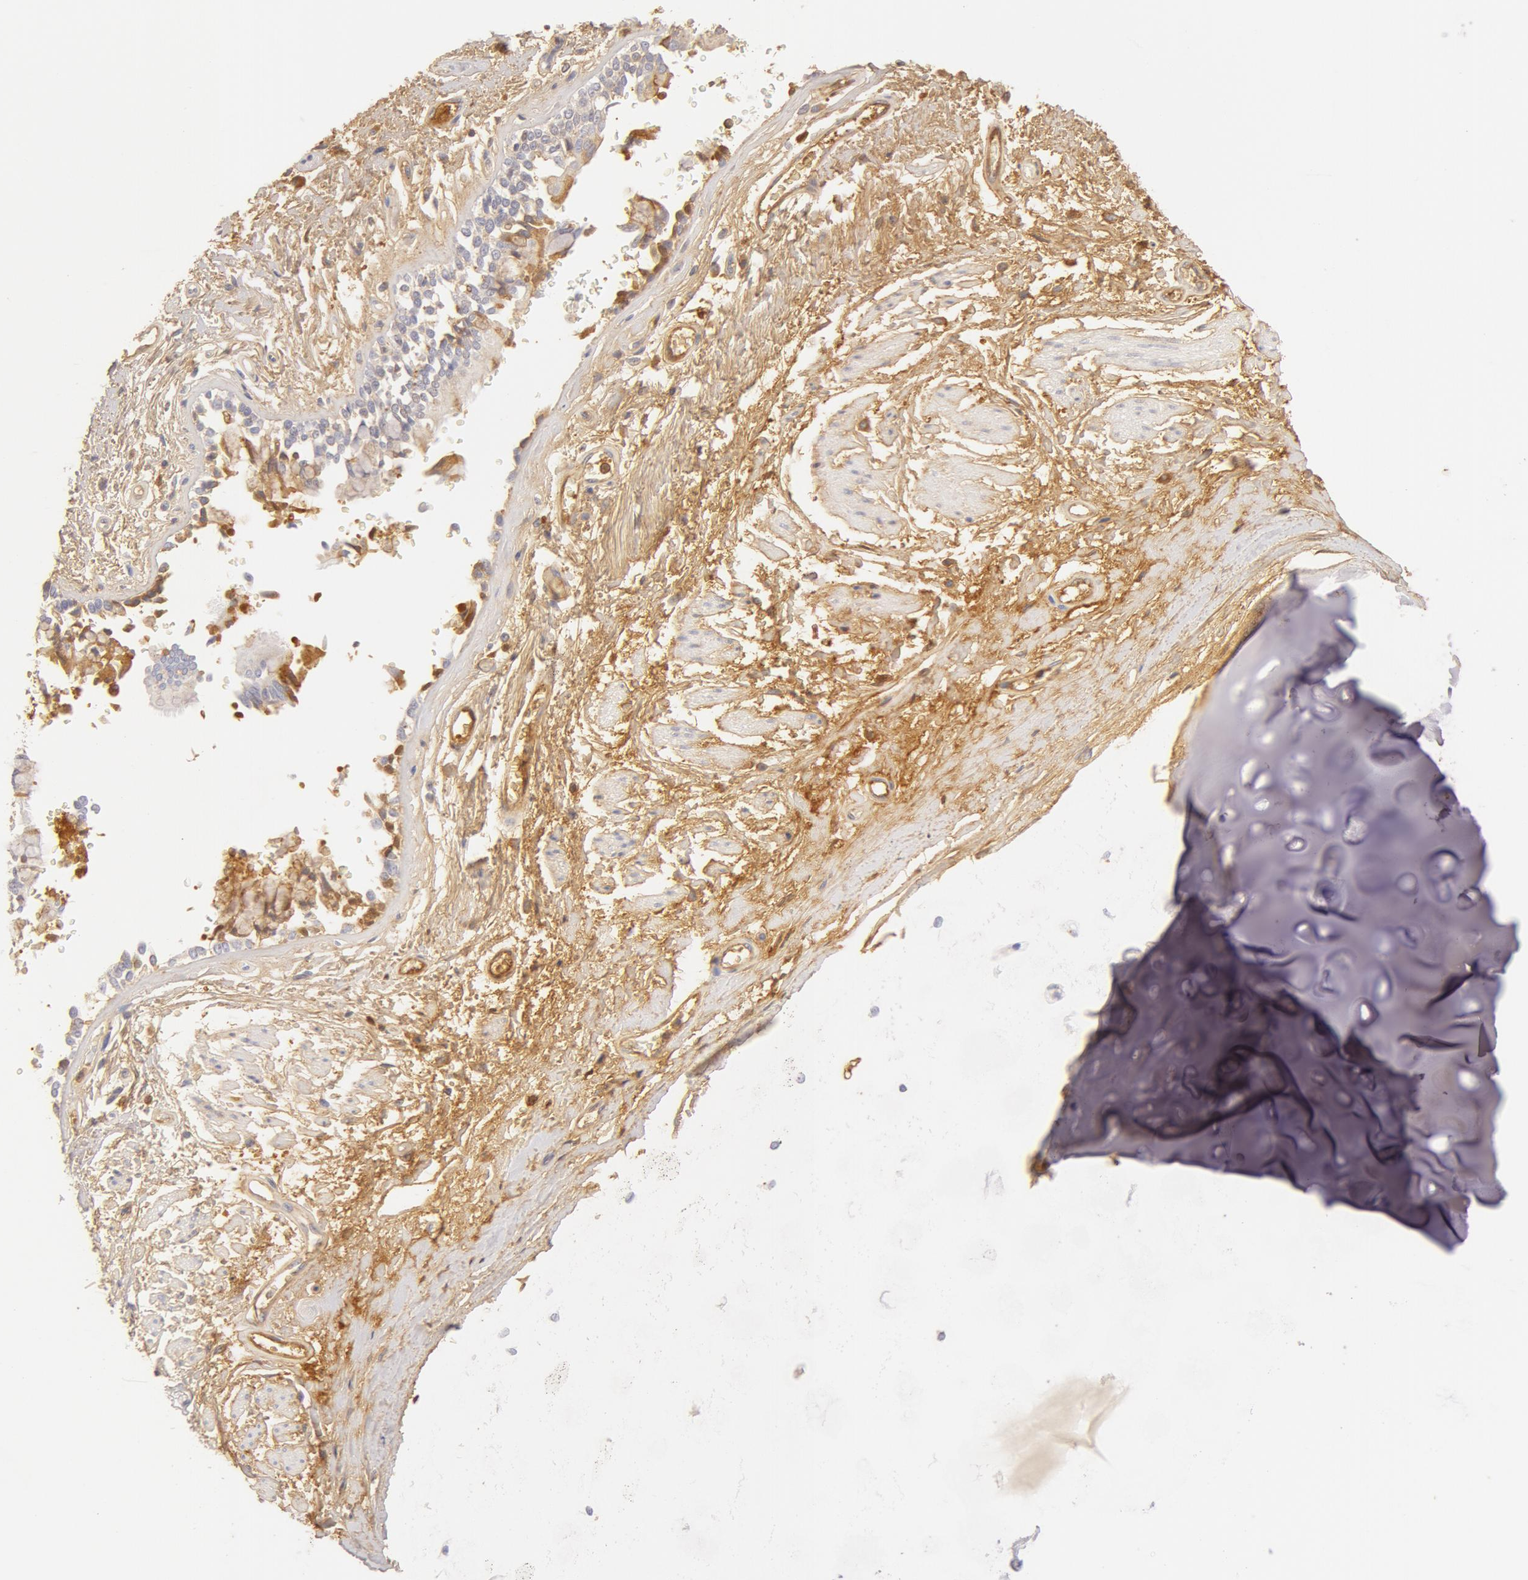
{"staining": {"intensity": "weak", "quantity": ">75%", "location": "cytoplasmic/membranous"}, "tissue": "adipose tissue", "cell_type": "Adipocytes", "image_type": "normal", "snomed": [{"axis": "morphology", "description": "Normal tissue, NOS"}, {"axis": "topography", "description": "Cartilage tissue"}, {"axis": "topography", "description": "Lung"}], "caption": "Adipose tissue stained with a brown dye shows weak cytoplasmic/membranous positive expression in approximately >75% of adipocytes.", "gene": "GC", "patient": {"sex": "male", "age": 65}}